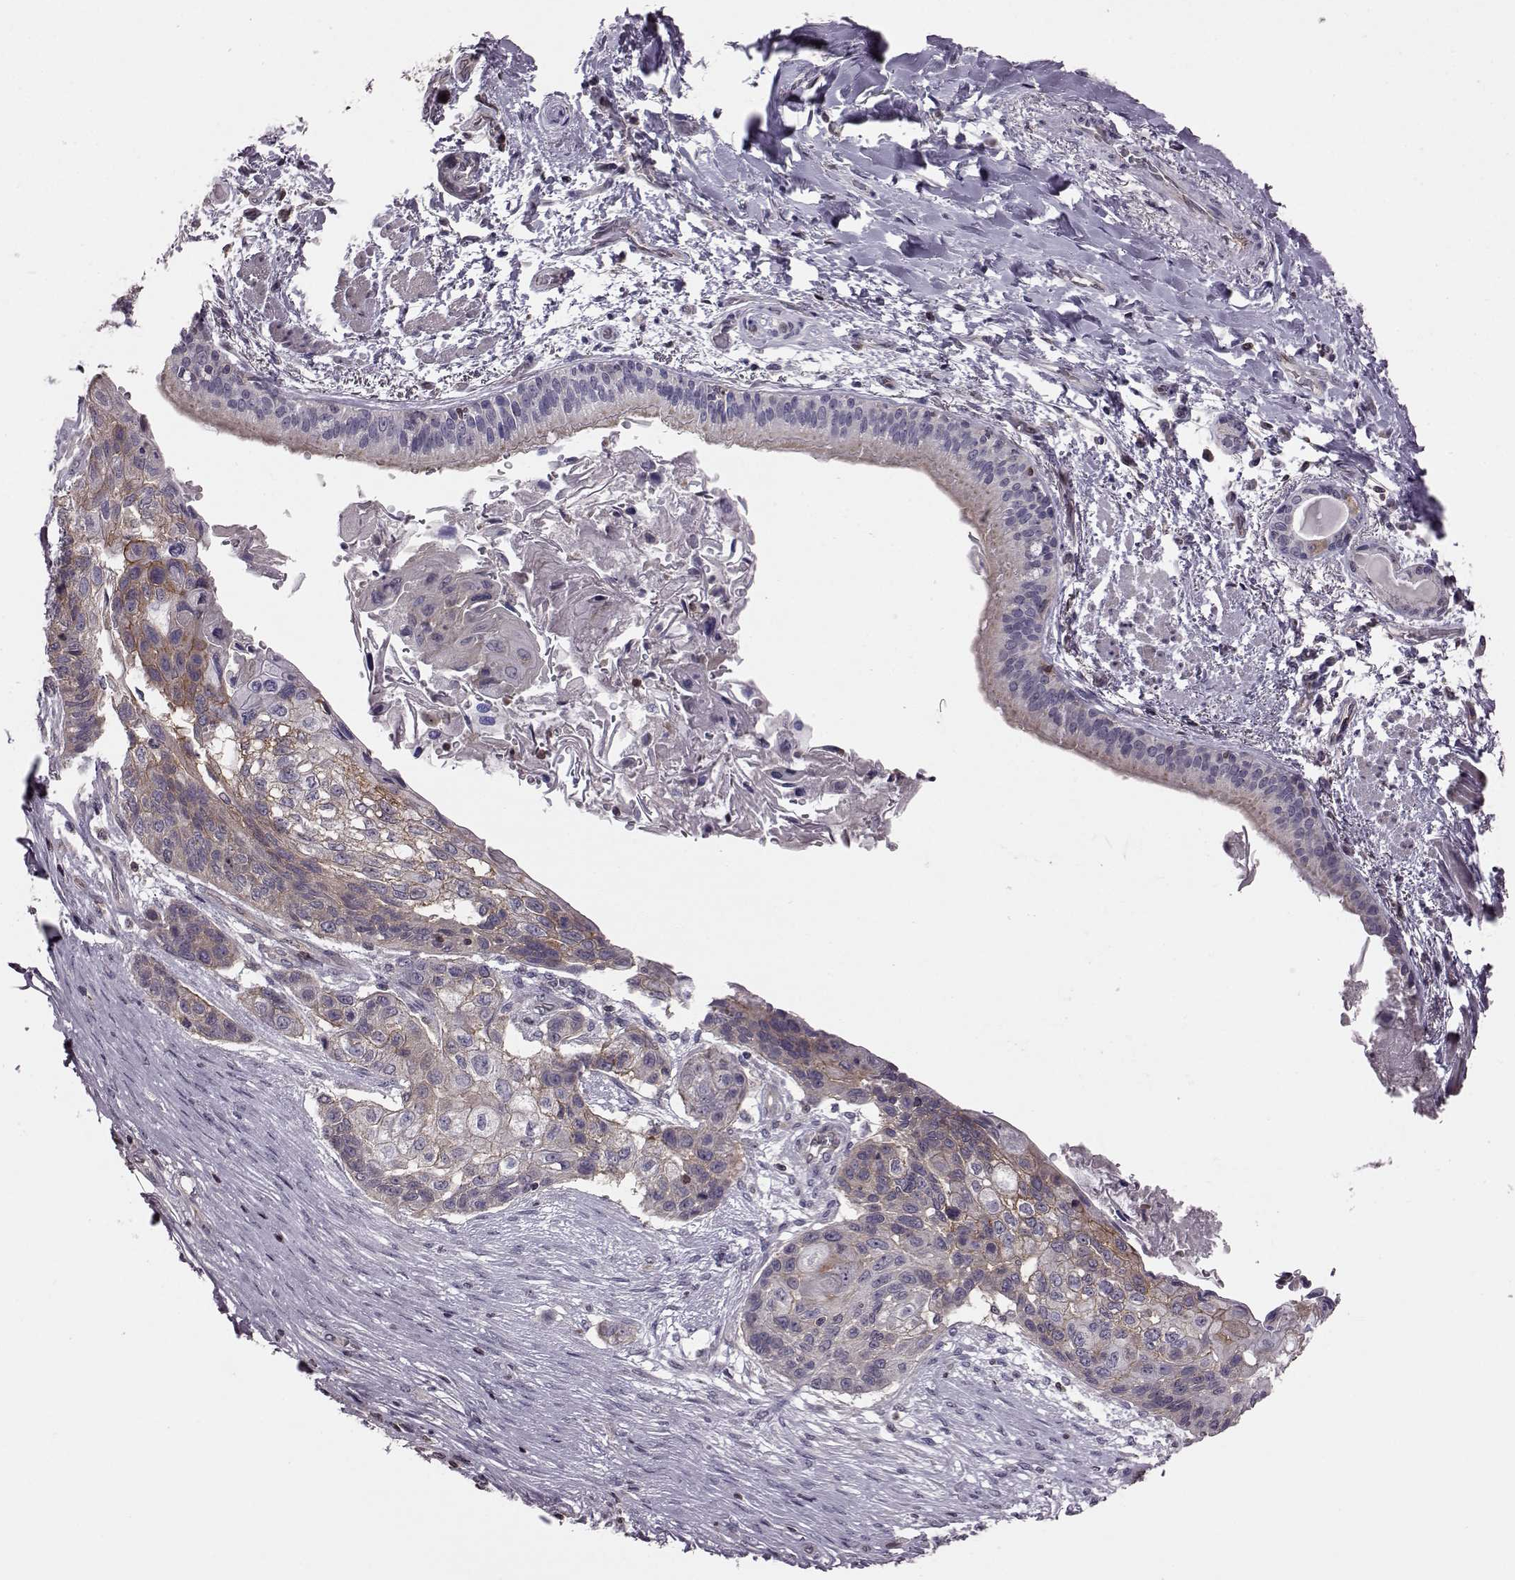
{"staining": {"intensity": "moderate", "quantity": "25%-75%", "location": "cytoplasmic/membranous"}, "tissue": "lung cancer", "cell_type": "Tumor cells", "image_type": "cancer", "snomed": [{"axis": "morphology", "description": "Squamous cell carcinoma, NOS"}, {"axis": "topography", "description": "Lung"}], "caption": "Lung cancer (squamous cell carcinoma) stained with a protein marker demonstrates moderate staining in tumor cells.", "gene": "CDC42SE1", "patient": {"sex": "male", "age": 69}}